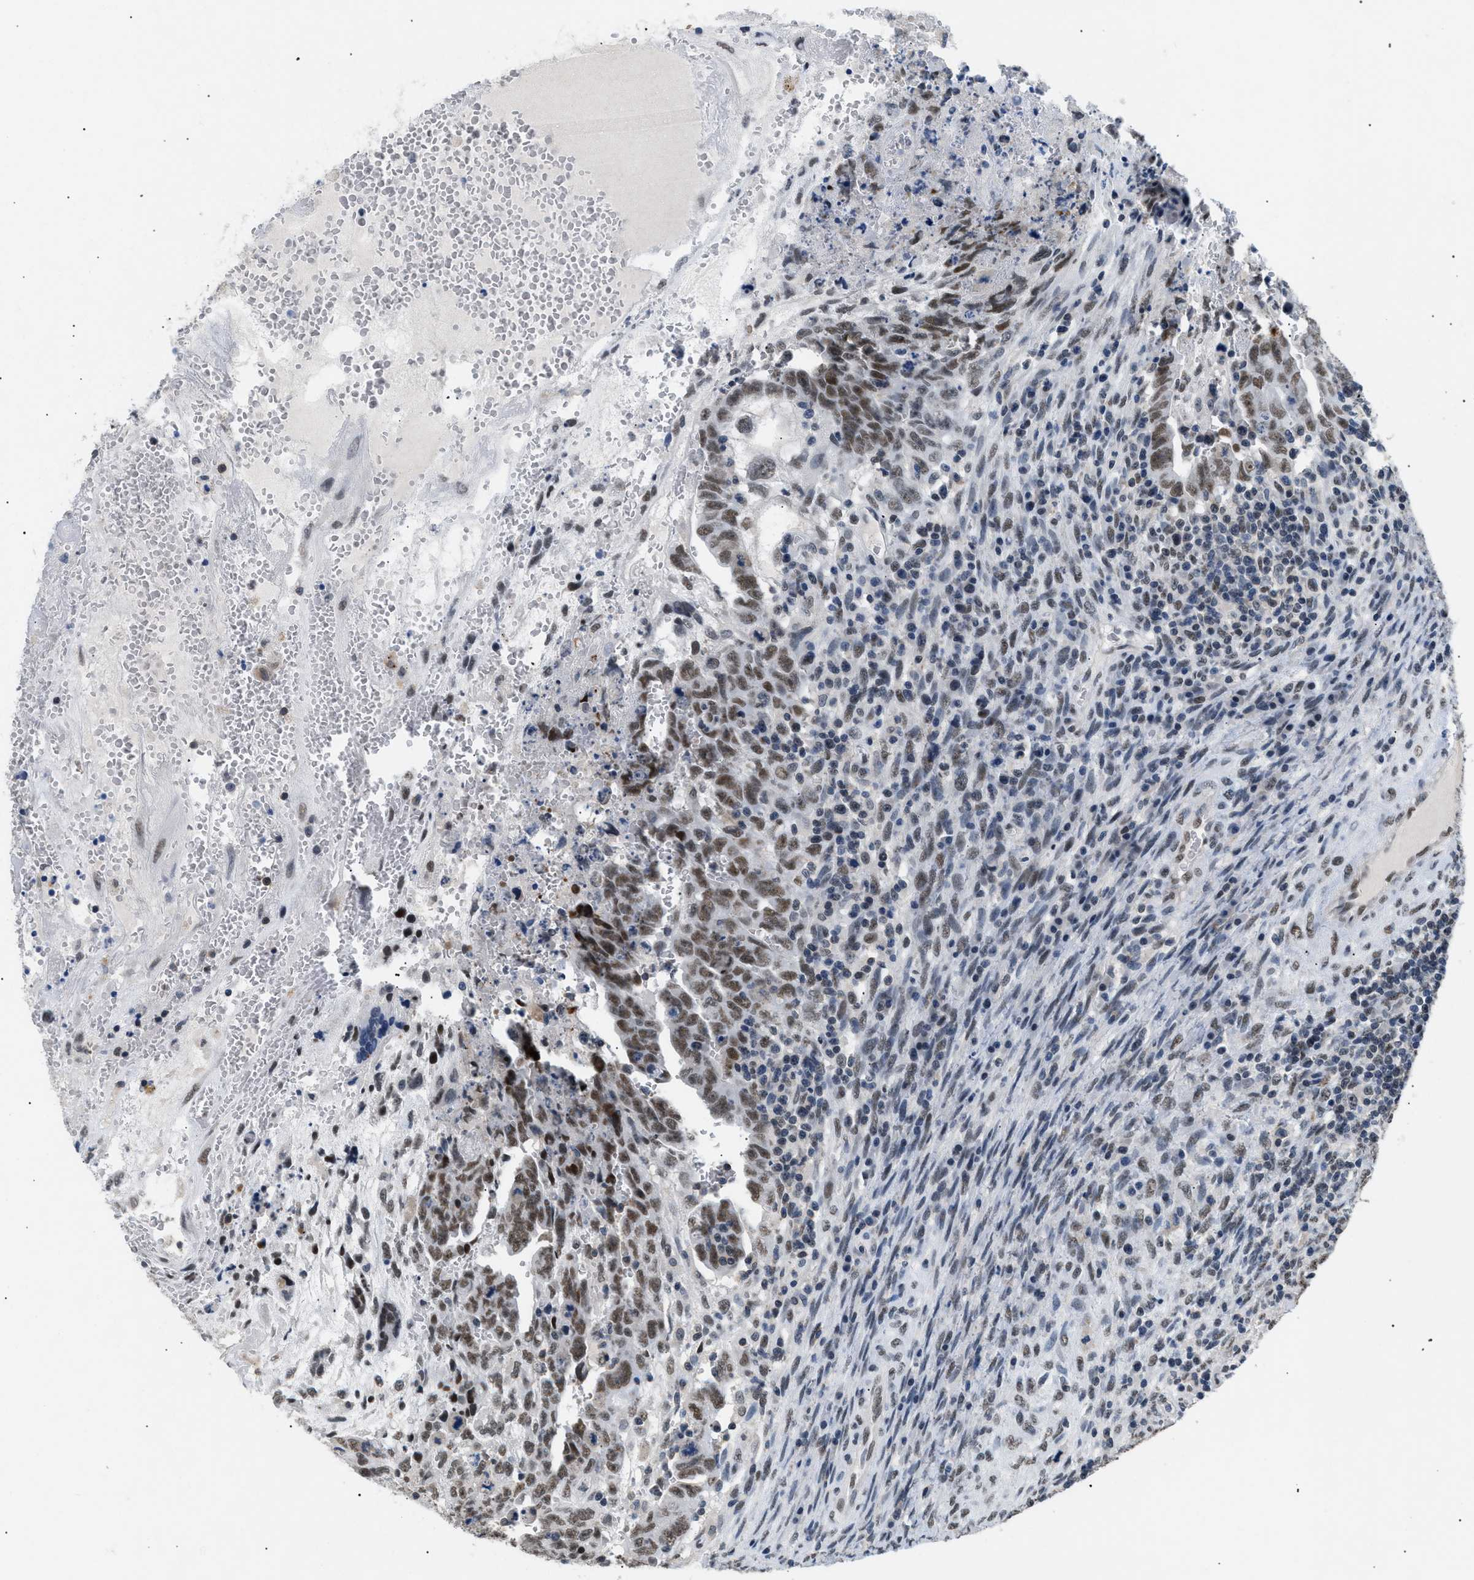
{"staining": {"intensity": "strong", "quantity": ">75%", "location": "nuclear"}, "tissue": "testis cancer", "cell_type": "Tumor cells", "image_type": "cancer", "snomed": [{"axis": "morphology", "description": "Carcinoma, Embryonal, NOS"}, {"axis": "topography", "description": "Testis"}], "caption": "Tumor cells reveal strong nuclear expression in approximately >75% of cells in testis cancer.", "gene": "KCNC3", "patient": {"sex": "male", "age": 28}}